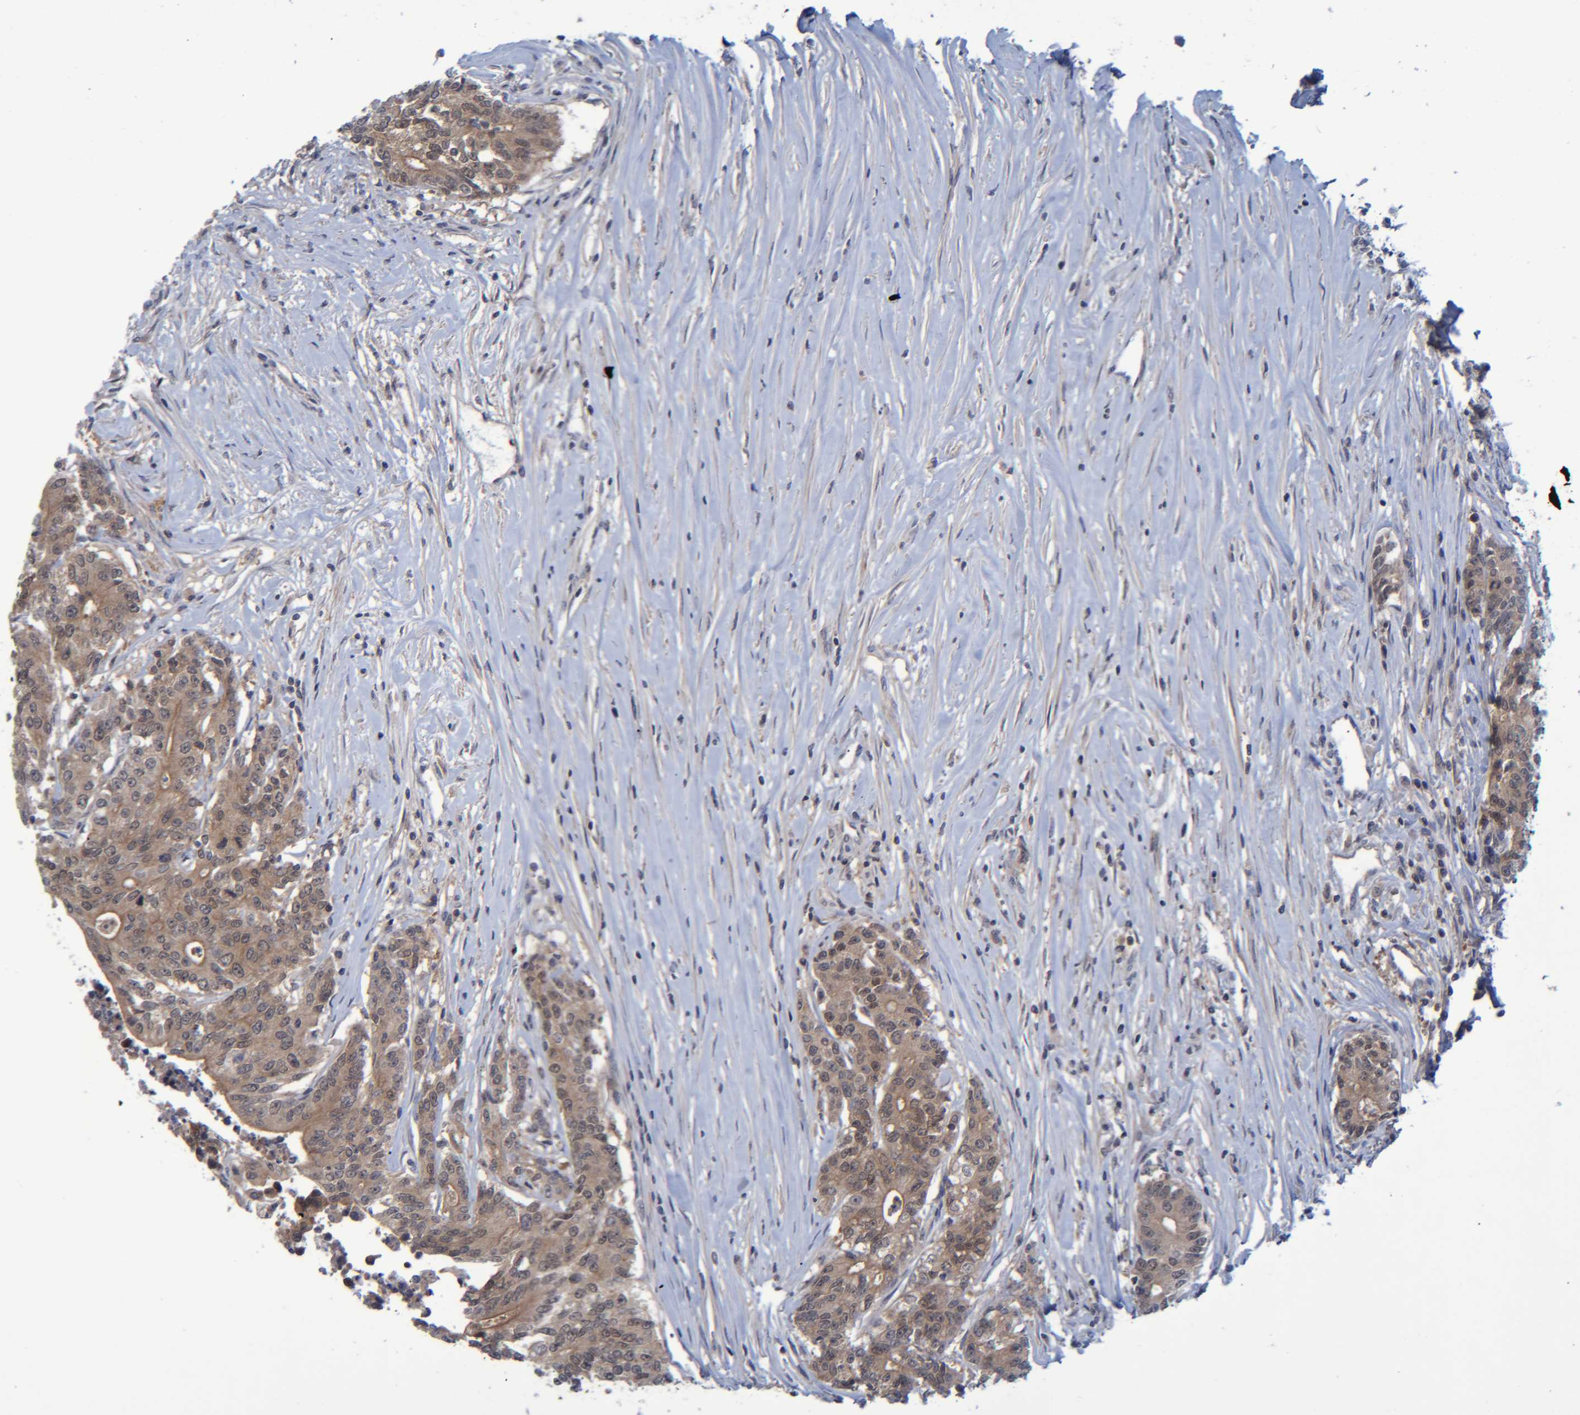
{"staining": {"intensity": "weak", "quantity": ">75%", "location": "cytoplasmic/membranous"}, "tissue": "colorectal cancer", "cell_type": "Tumor cells", "image_type": "cancer", "snomed": [{"axis": "morphology", "description": "Adenocarcinoma, NOS"}, {"axis": "topography", "description": "Colon"}], "caption": "Brown immunohistochemical staining in human colorectal adenocarcinoma demonstrates weak cytoplasmic/membranous positivity in about >75% of tumor cells.", "gene": "PCYT2", "patient": {"sex": "female", "age": 77}}